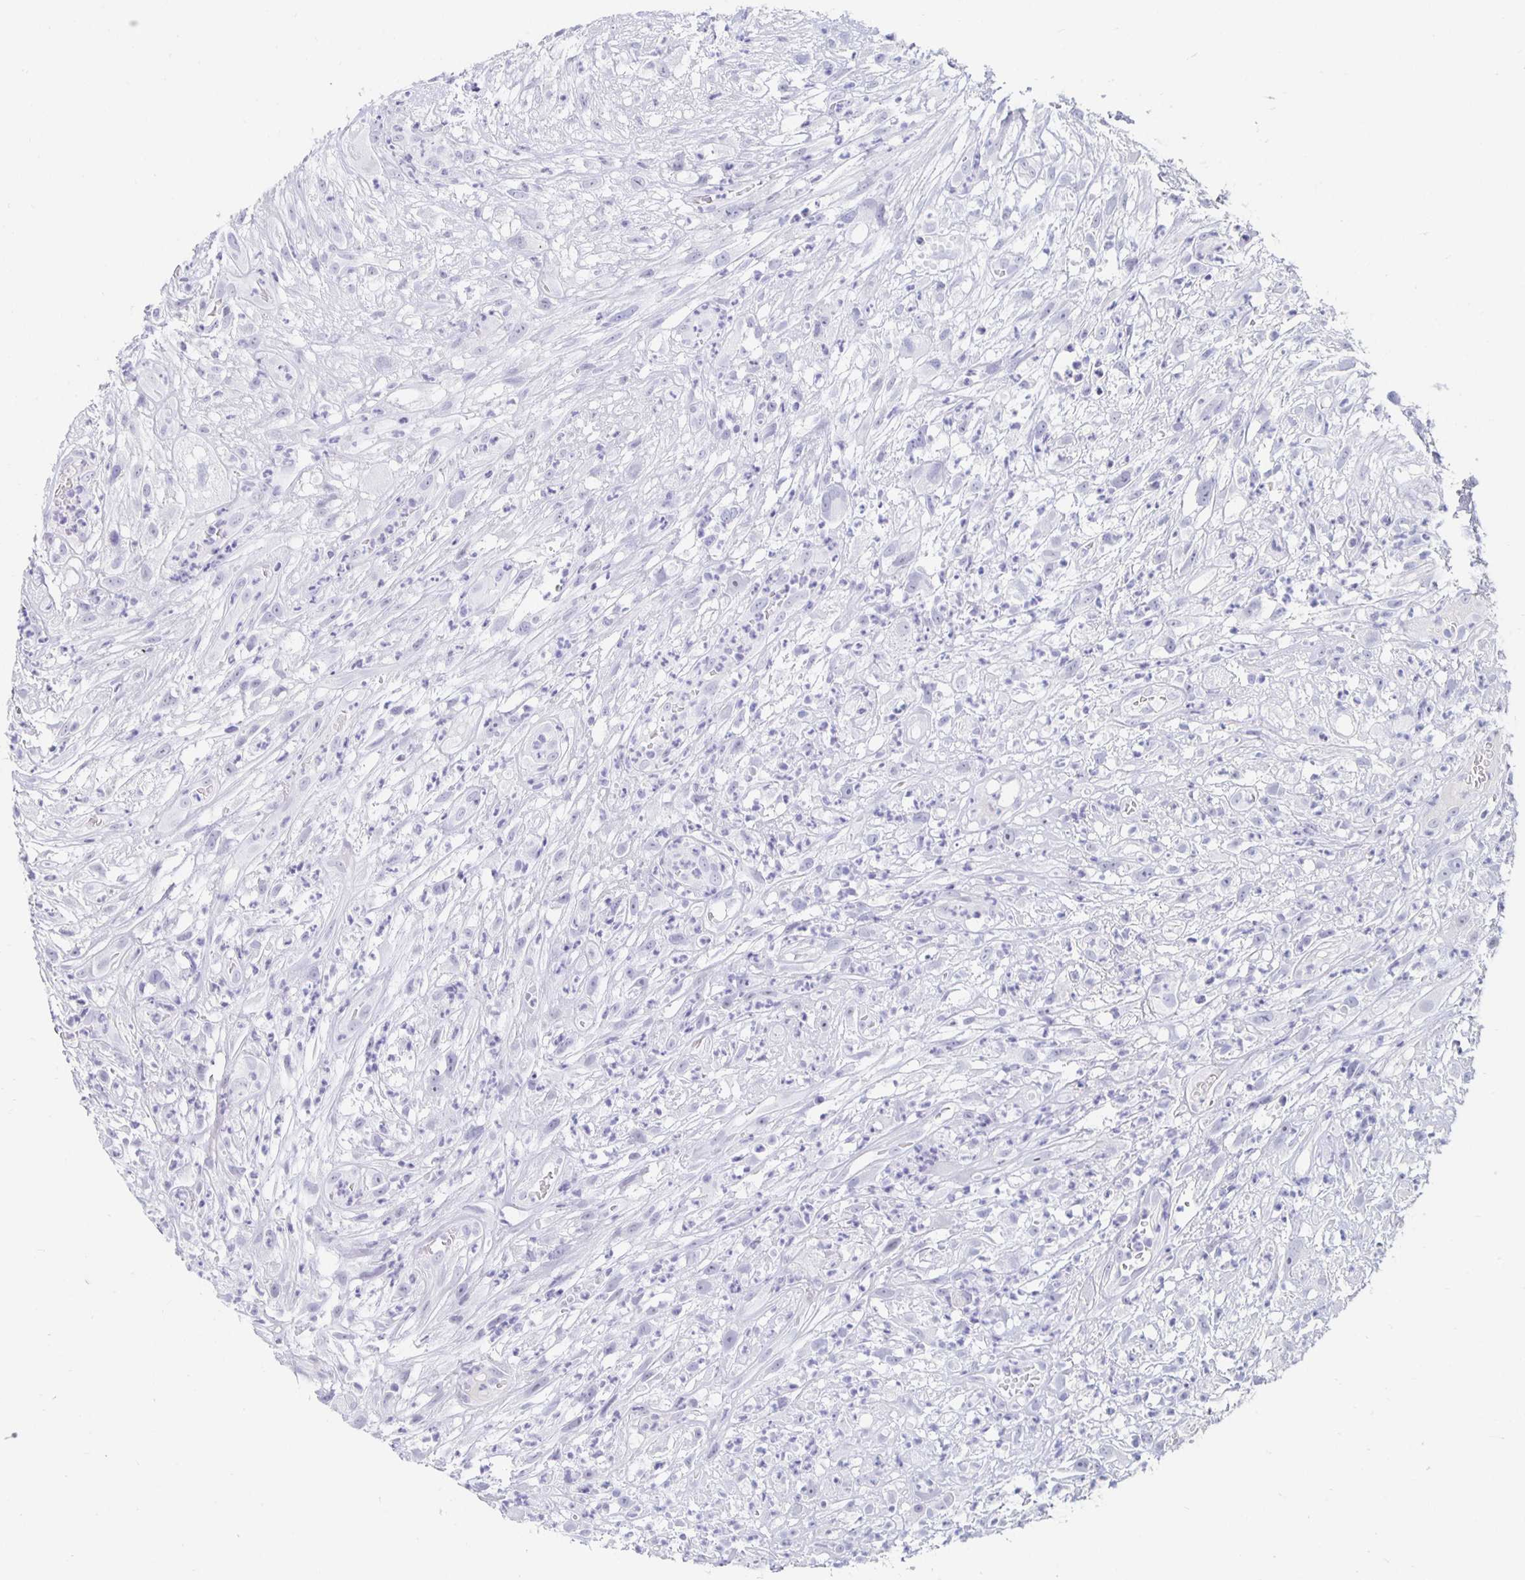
{"staining": {"intensity": "negative", "quantity": "none", "location": "none"}, "tissue": "head and neck cancer", "cell_type": "Tumor cells", "image_type": "cancer", "snomed": [{"axis": "morphology", "description": "Squamous cell carcinoma, NOS"}, {"axis": "topography", "description": "Head-Neck"}], "caption": "Immunohistochemistry photomicrograph of human head and neck squamous cell carcinoma stained for a protein (brown), which shows no expression in tumor cells.", "gene": "KCNQ2", "patient": {"sex": "male", "age": 65}}